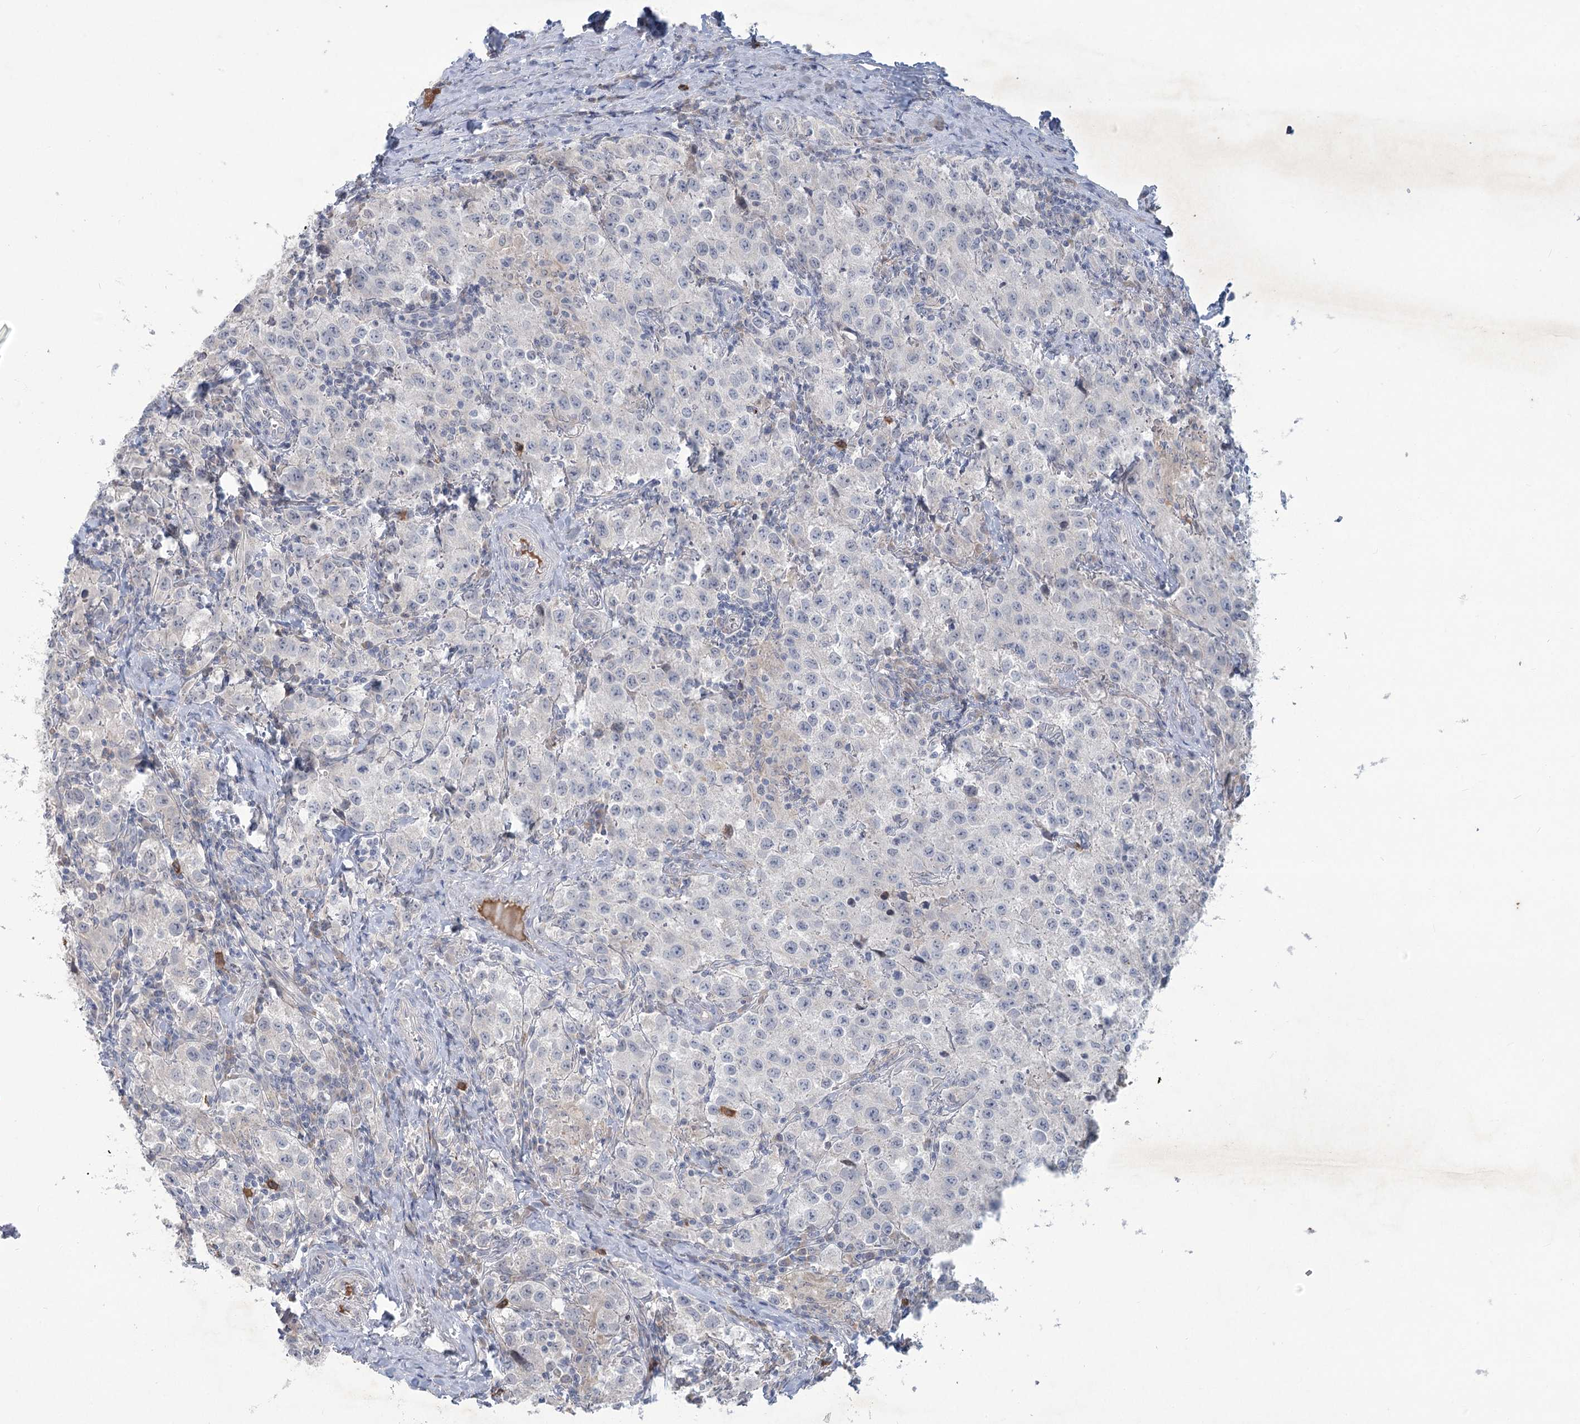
{"staining": {"intensity": "negative", "quantity": "none", "location": "none"}, "tissue": "testis cancer", "cell_type": "Tumor cells", "image_type": "cancer", "snomed": [{"axis": "morphology", "description": "Seminoma, NOS"}, {"axis": "morphology", "description": "Carcinoma, Embryonal, NOS"}, {"axis": "topography", "description": "Testis"}], "caption": "IHC of testis cancer (seminoma) exhibits no positivity in tumor cells. (Brightfield microscopy of DAB (3,3'-diaminobenzidine) immunohistochemistry (IHC) at high magnification).", "gene": "PLA2G12A", "patient": {"sex": "male", "age": 43}}